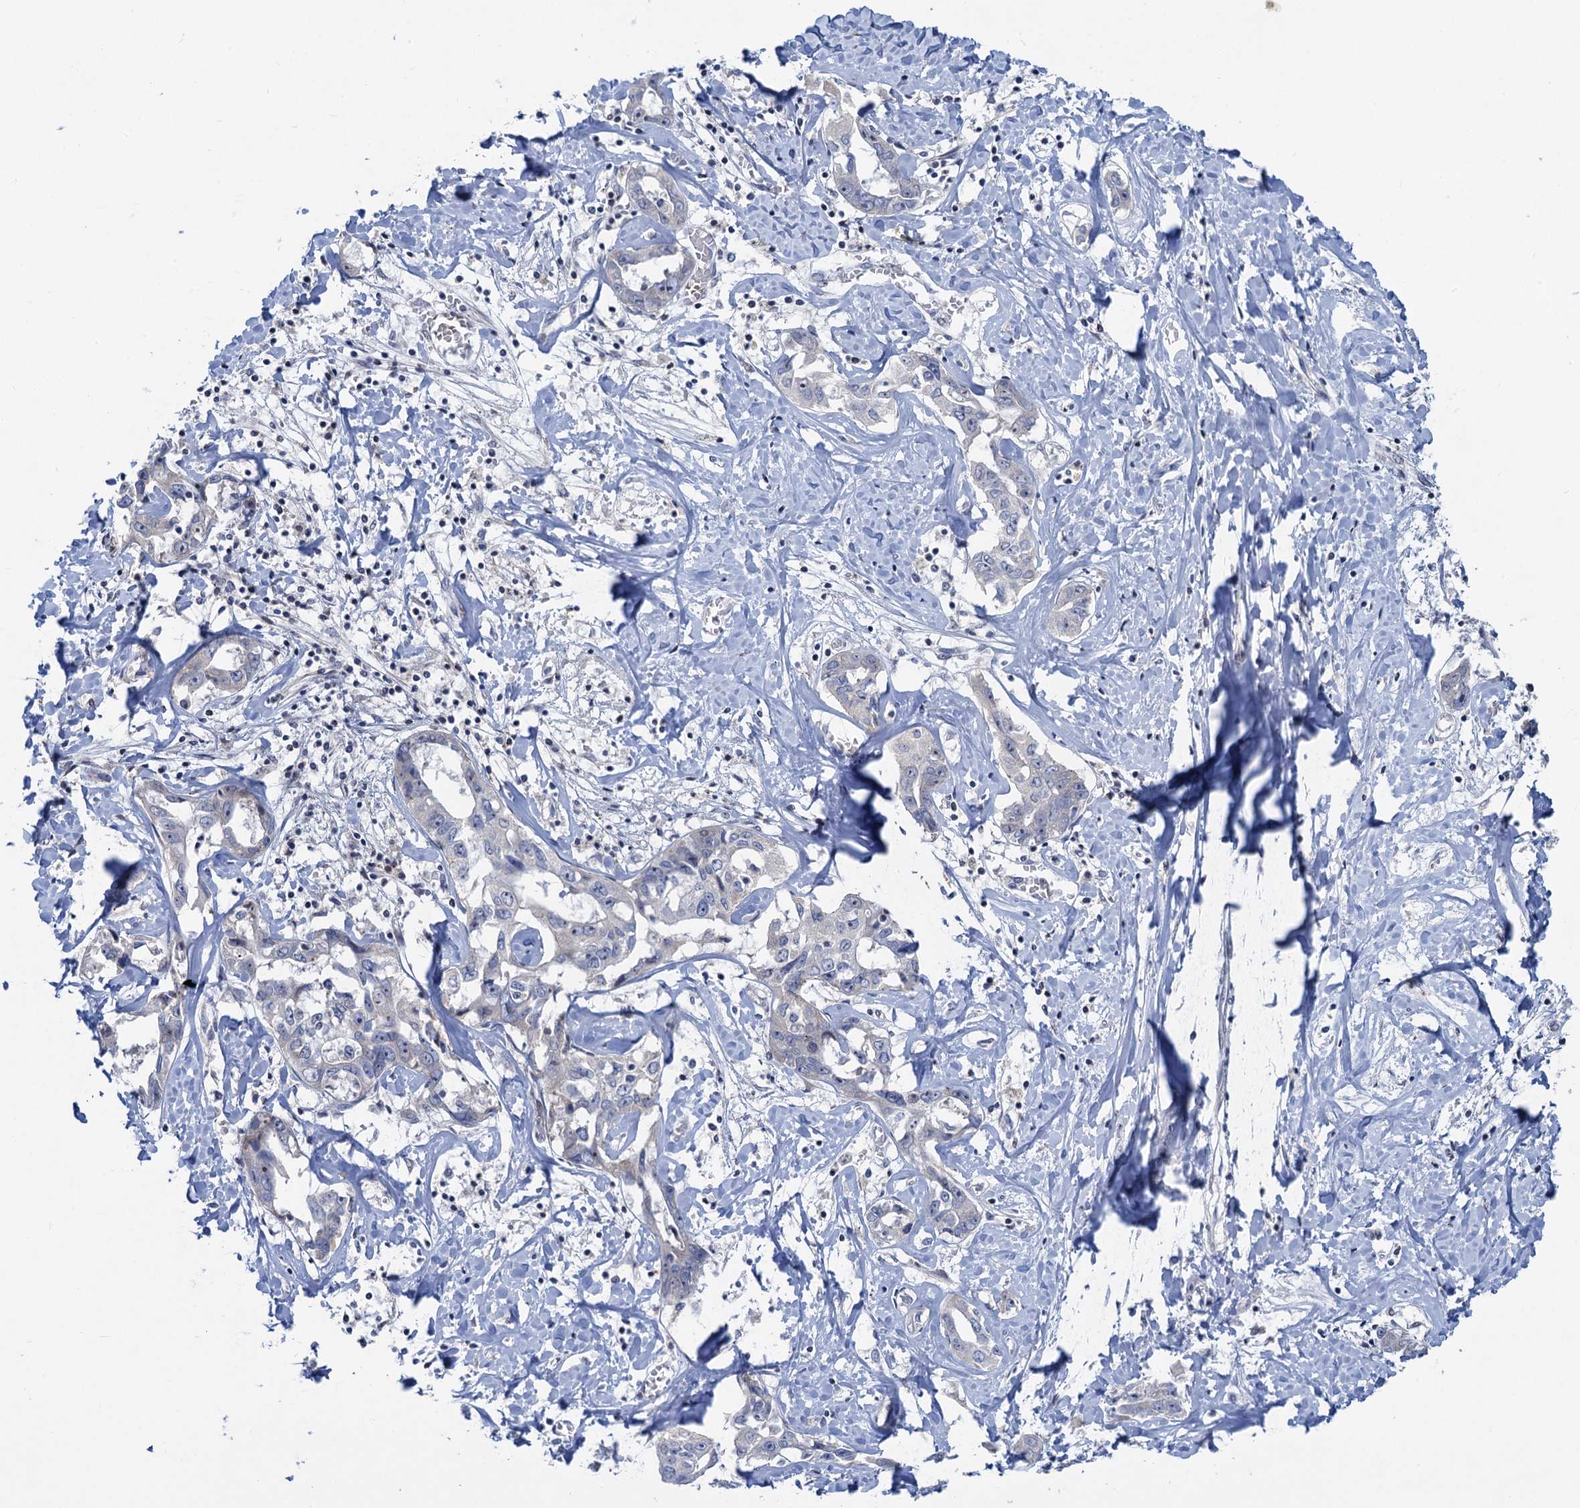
{"staining": {"intensity": "negative", "quantity": "none", "location": "none"}, "tissue": "liver cancer", "cell_type": "Tumor cells", "image_type": "cancer", "snomed": [{"axis": "morphology", "description": "Cholangiocarcinoma"}, {"axis": "topography", "description": "Liver"}], "caption": "There is no significant positivity in tumor cells of liver cancer. (Immunohistochemistry, brightfield microscopy, high magnification).", "gene": "QPCTL", "patient": {"sex": "male", "age": 59}}